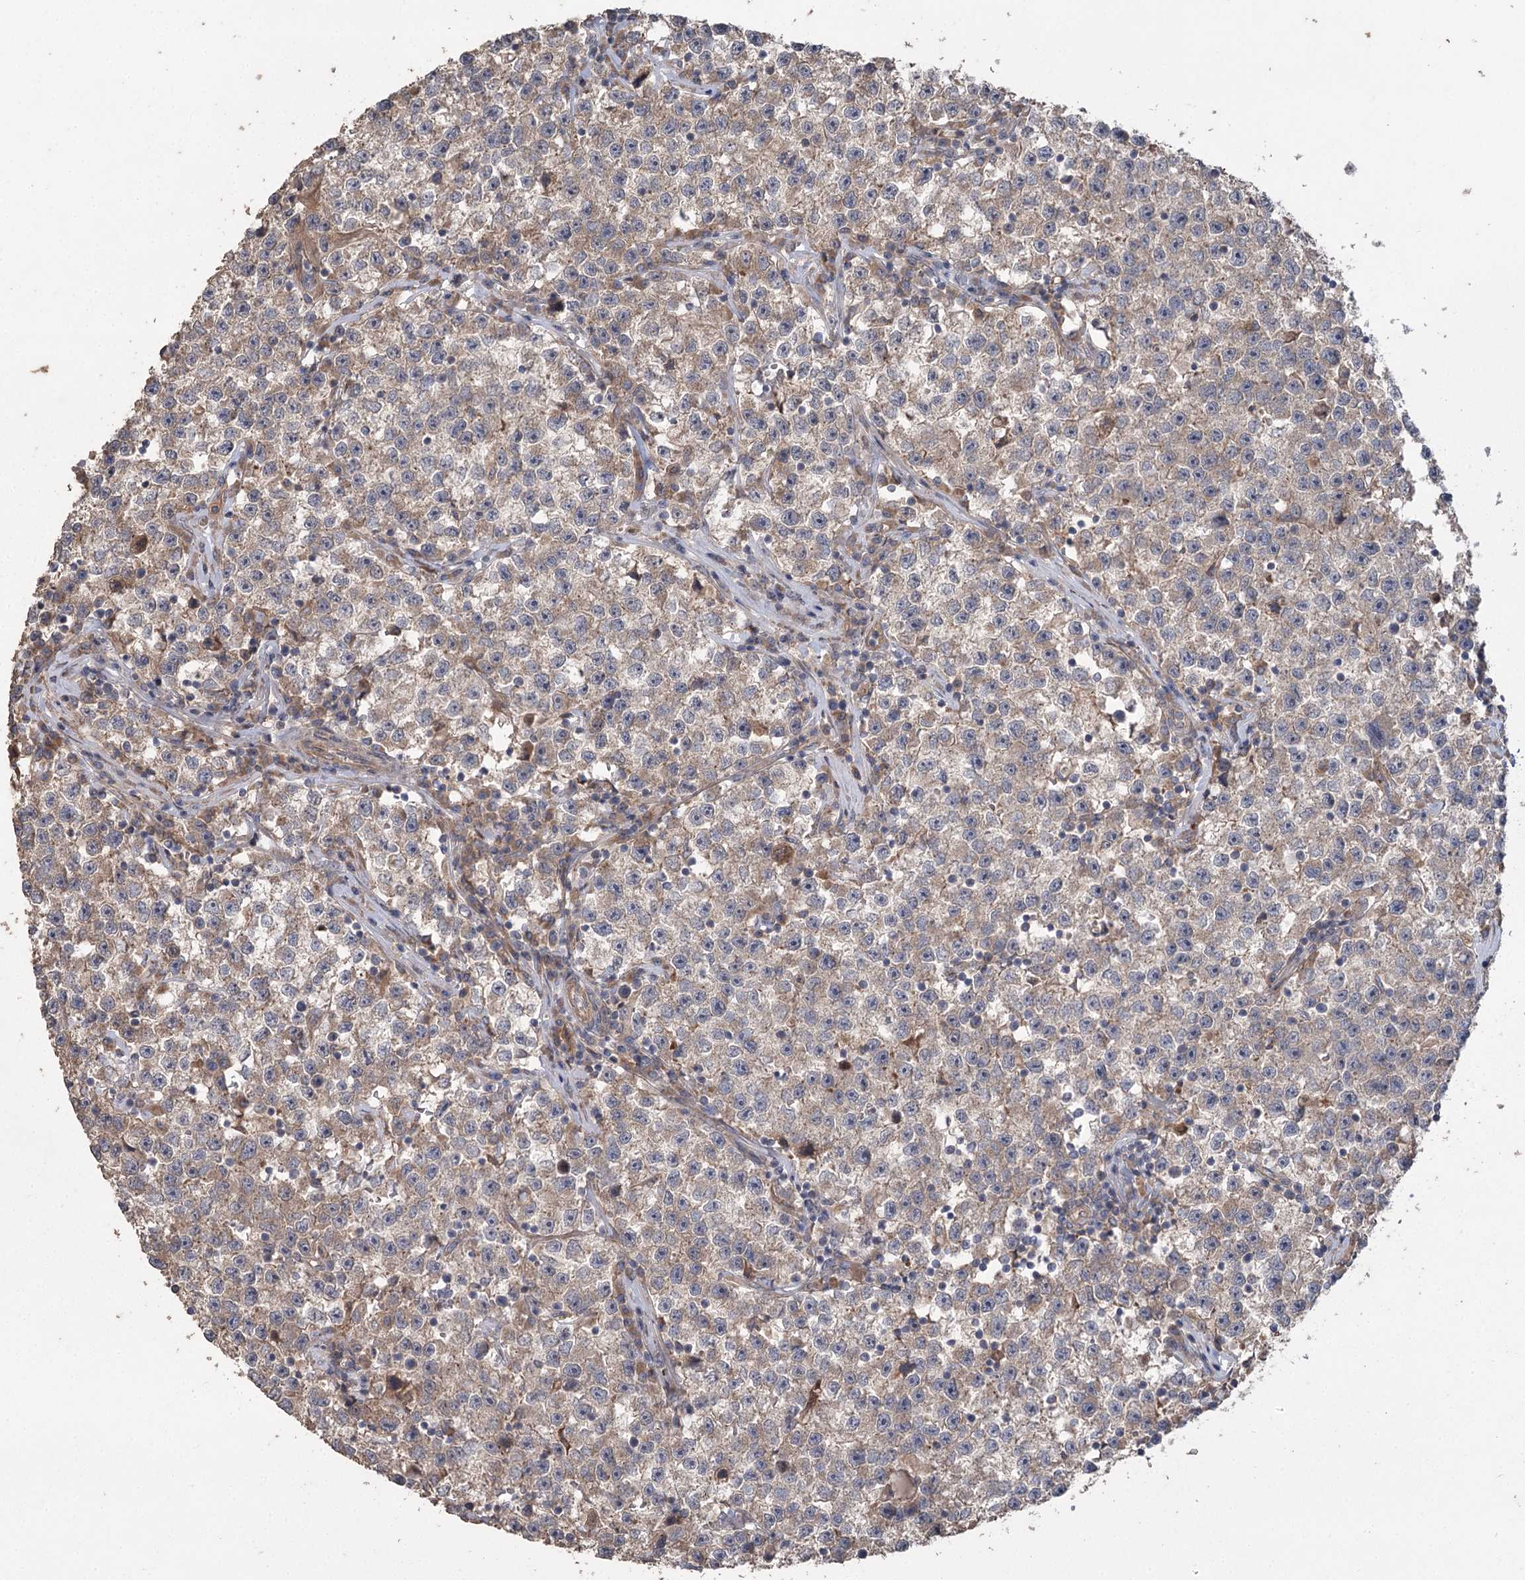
{"staining": {"intensity": "weak", "quantity": ">75%", "location": "cytoplasmic/membranous"}, "tissue": "testis cancer", "cell_type": "Tumor cells", "image_type": "cancer", "snomed": [{"axis": "morphology", "description": "Seminoma, NOS"}, {"axis": "topography", "description": "Testis"}], "caption": "Testis seminoma stained with immunohistochemistry demonstrates weak cytoplasmic/membranous staining in about >75% of tumor cells.", "gene": "RIN2", "patient": {"sex": "male", "age": 22}}